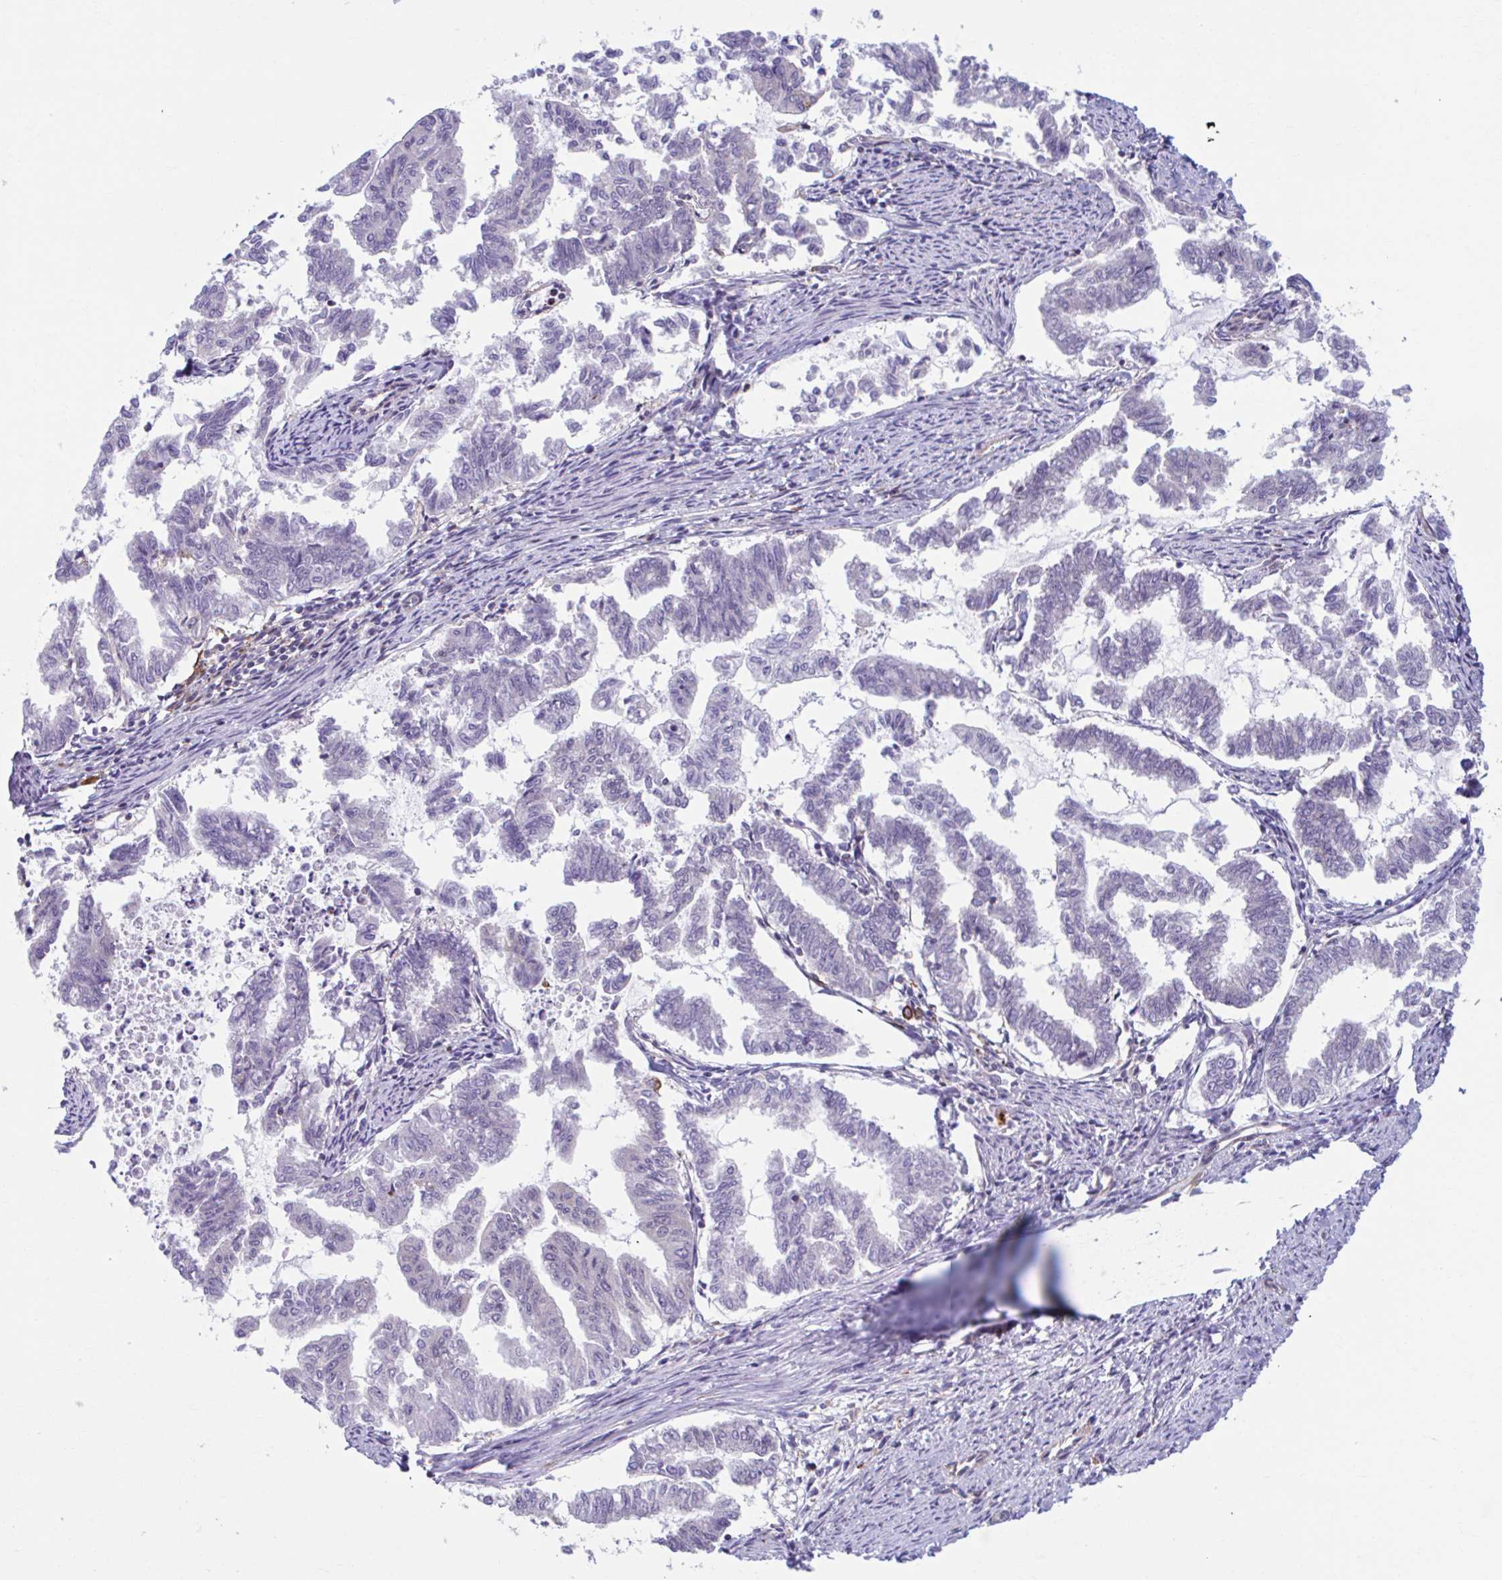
{"staining": {"intensity": "negative", "quantity": "none", "location": "none"}, "tissue": "endometrial cancer", "cell_type": "Tumor cells", "image_type": "cancer", "snomed": [{"axis": "morphology", "description": "Adenocarcinoma, NOS"}, {"axis": "topography", "description": "Endometrium"}], "caption": "Immunohistochemistry image of endometrial adenocarcinoma stained for a protein (brown), which reveals no staining in tumor cells.", "gene": "ADAT3", "patient": {"sex": "female", "age": 79}}